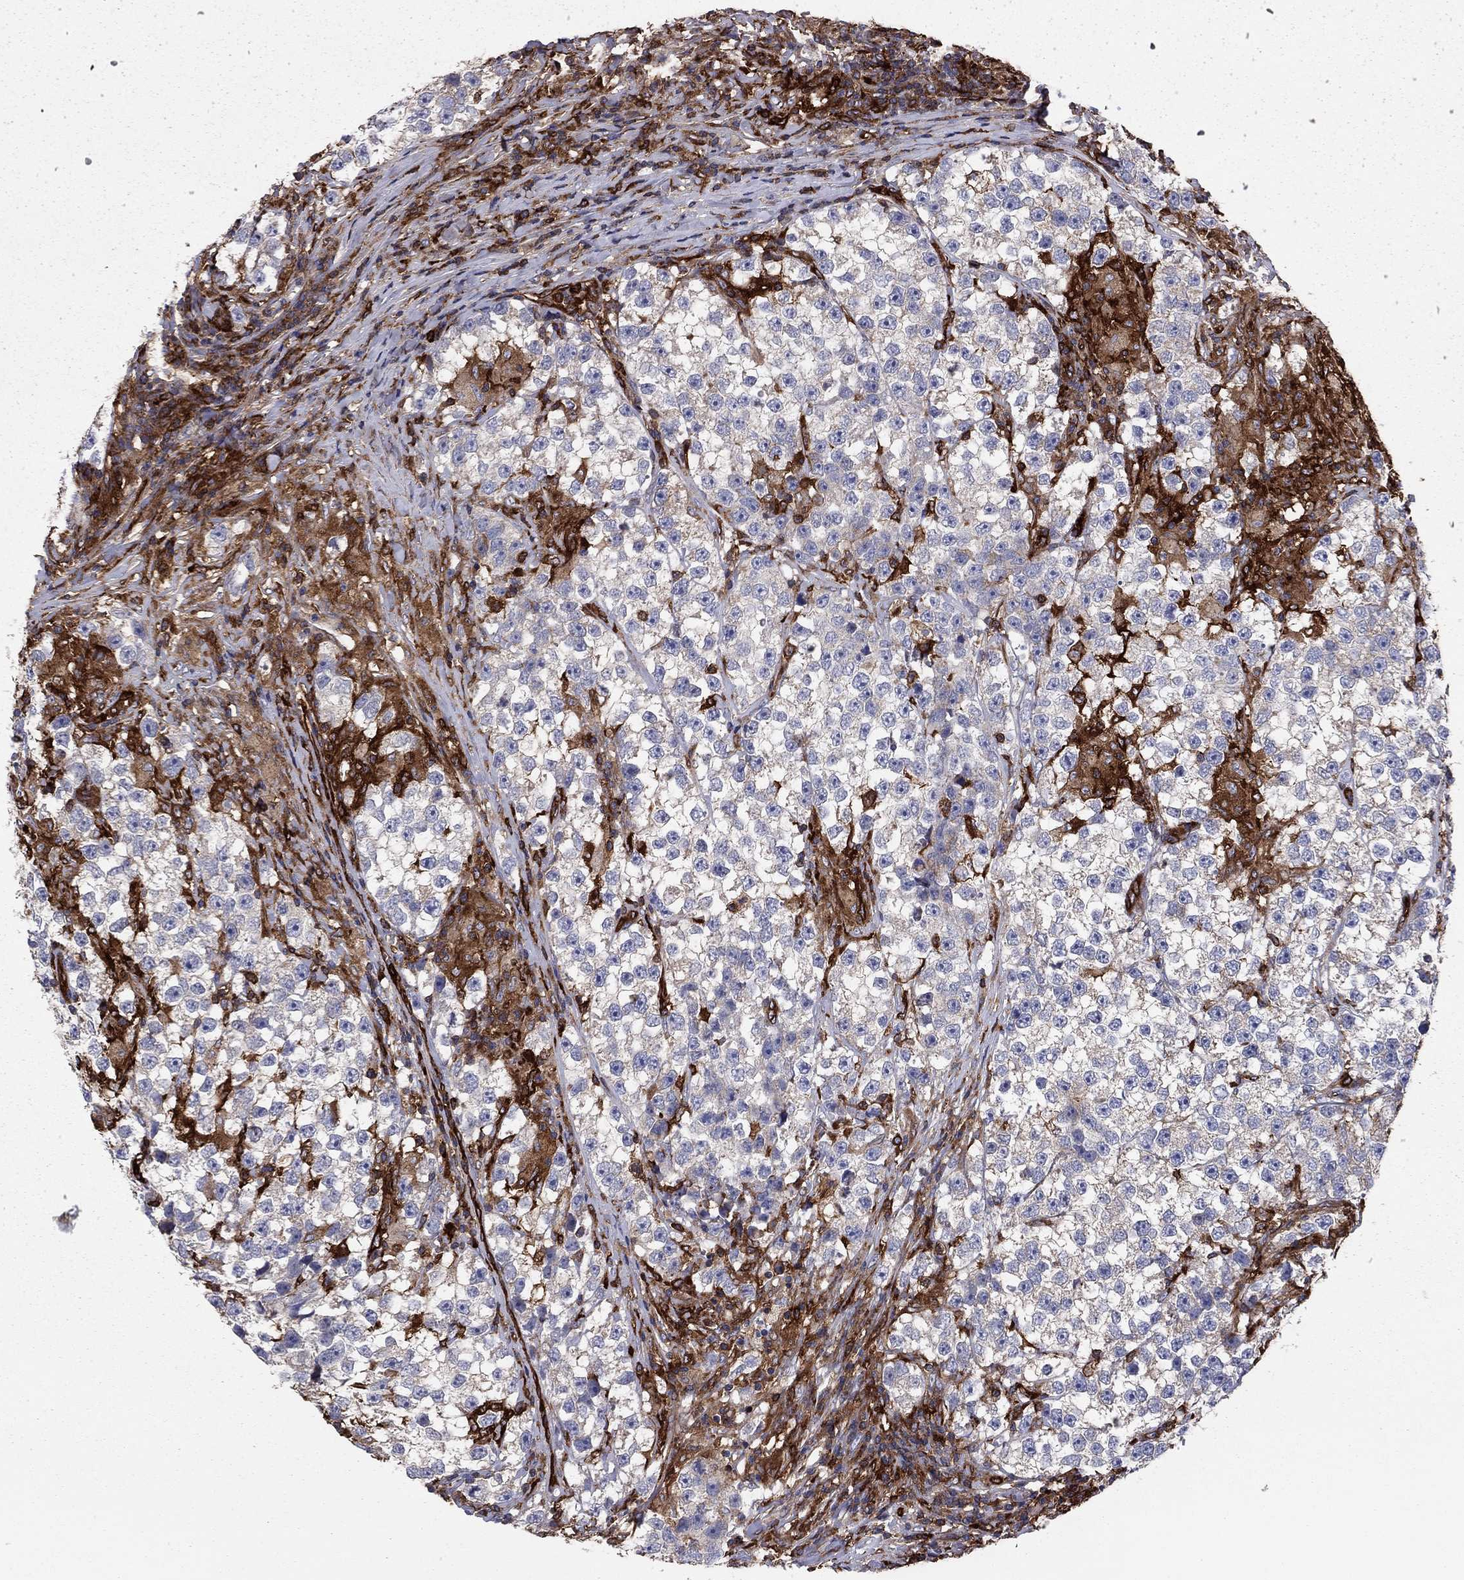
{"staining": {"intensity": "negative", "quantity": "none", "location": "none"}, "tissue": "testis cancer", "cell_type": "Tumor cells", "image_type": "cancer", "snomed": [{"axis": "morphology", "description": "Seminoma, NOS"}, {"axis": "topography", "description": "Testis"}], "caption": "Seminoma (testis) was stained to show a protein in brown. There is no significant expression in tumor cells.", "gene": "EHBP1L1", "patient": {"sex": "male", "age": 46}}